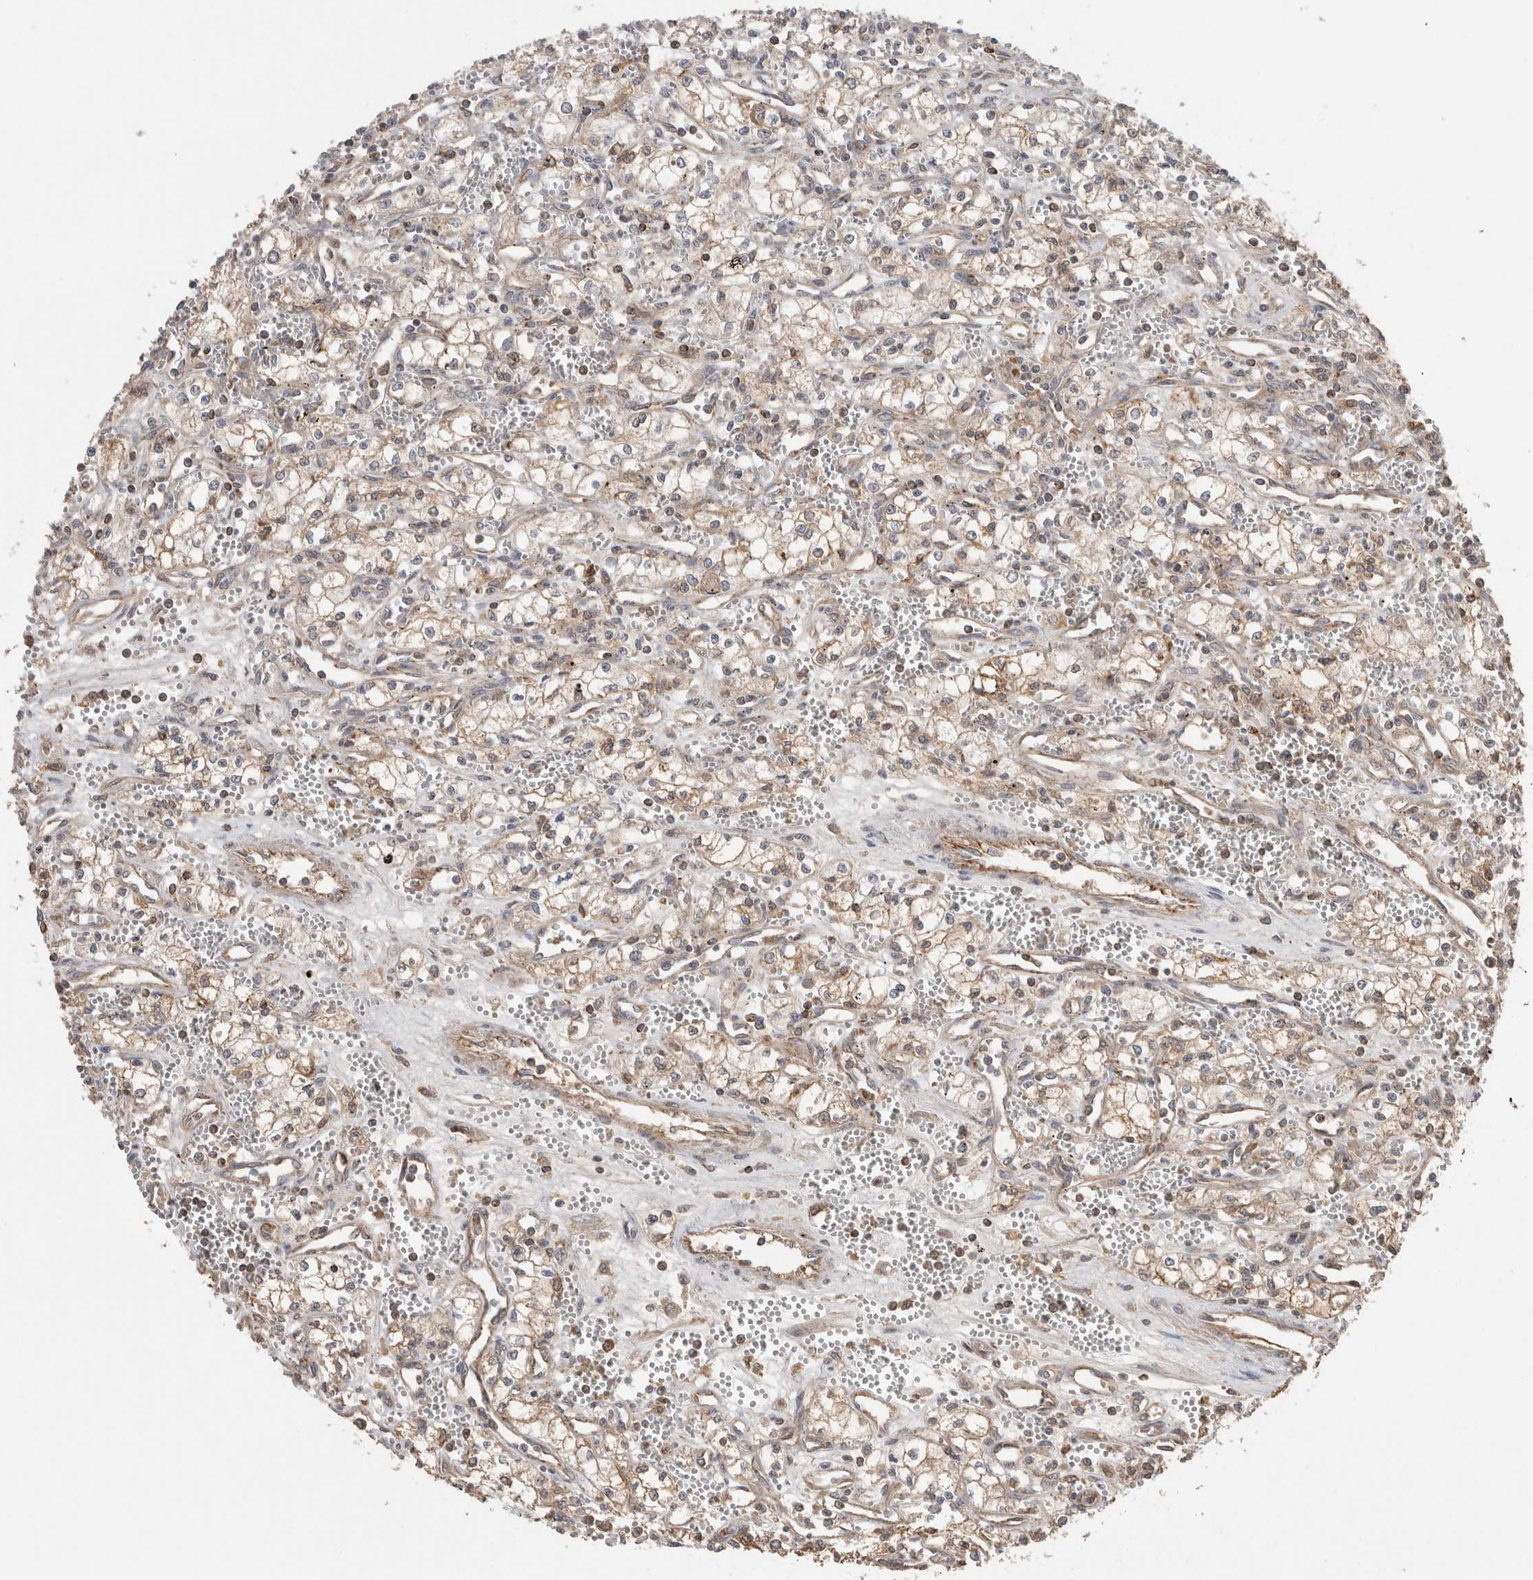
{"staining": {"intensity": "weak", "quantity": "25%-75%", "location": "cytoplasmic/membranous"}, "tissue": "renal cancer", "cell_type": "Tumor cells", "image_type": "cancer", "snomed": [{"axis": "morphology", "description": "Adenocarcinoma, NOS"}, {"axis": "topography", "description": "Kidney"}], "caption": "Approximately 25%-75% of tumor cells in adenocarcinoma (renal) demonstrate weak cytoplasmic/membranous protein positivity as visualized by brown immunohistochemical staining.", "gene": "IMMP2L", "patient": {"sex": "male", "age": 59}}